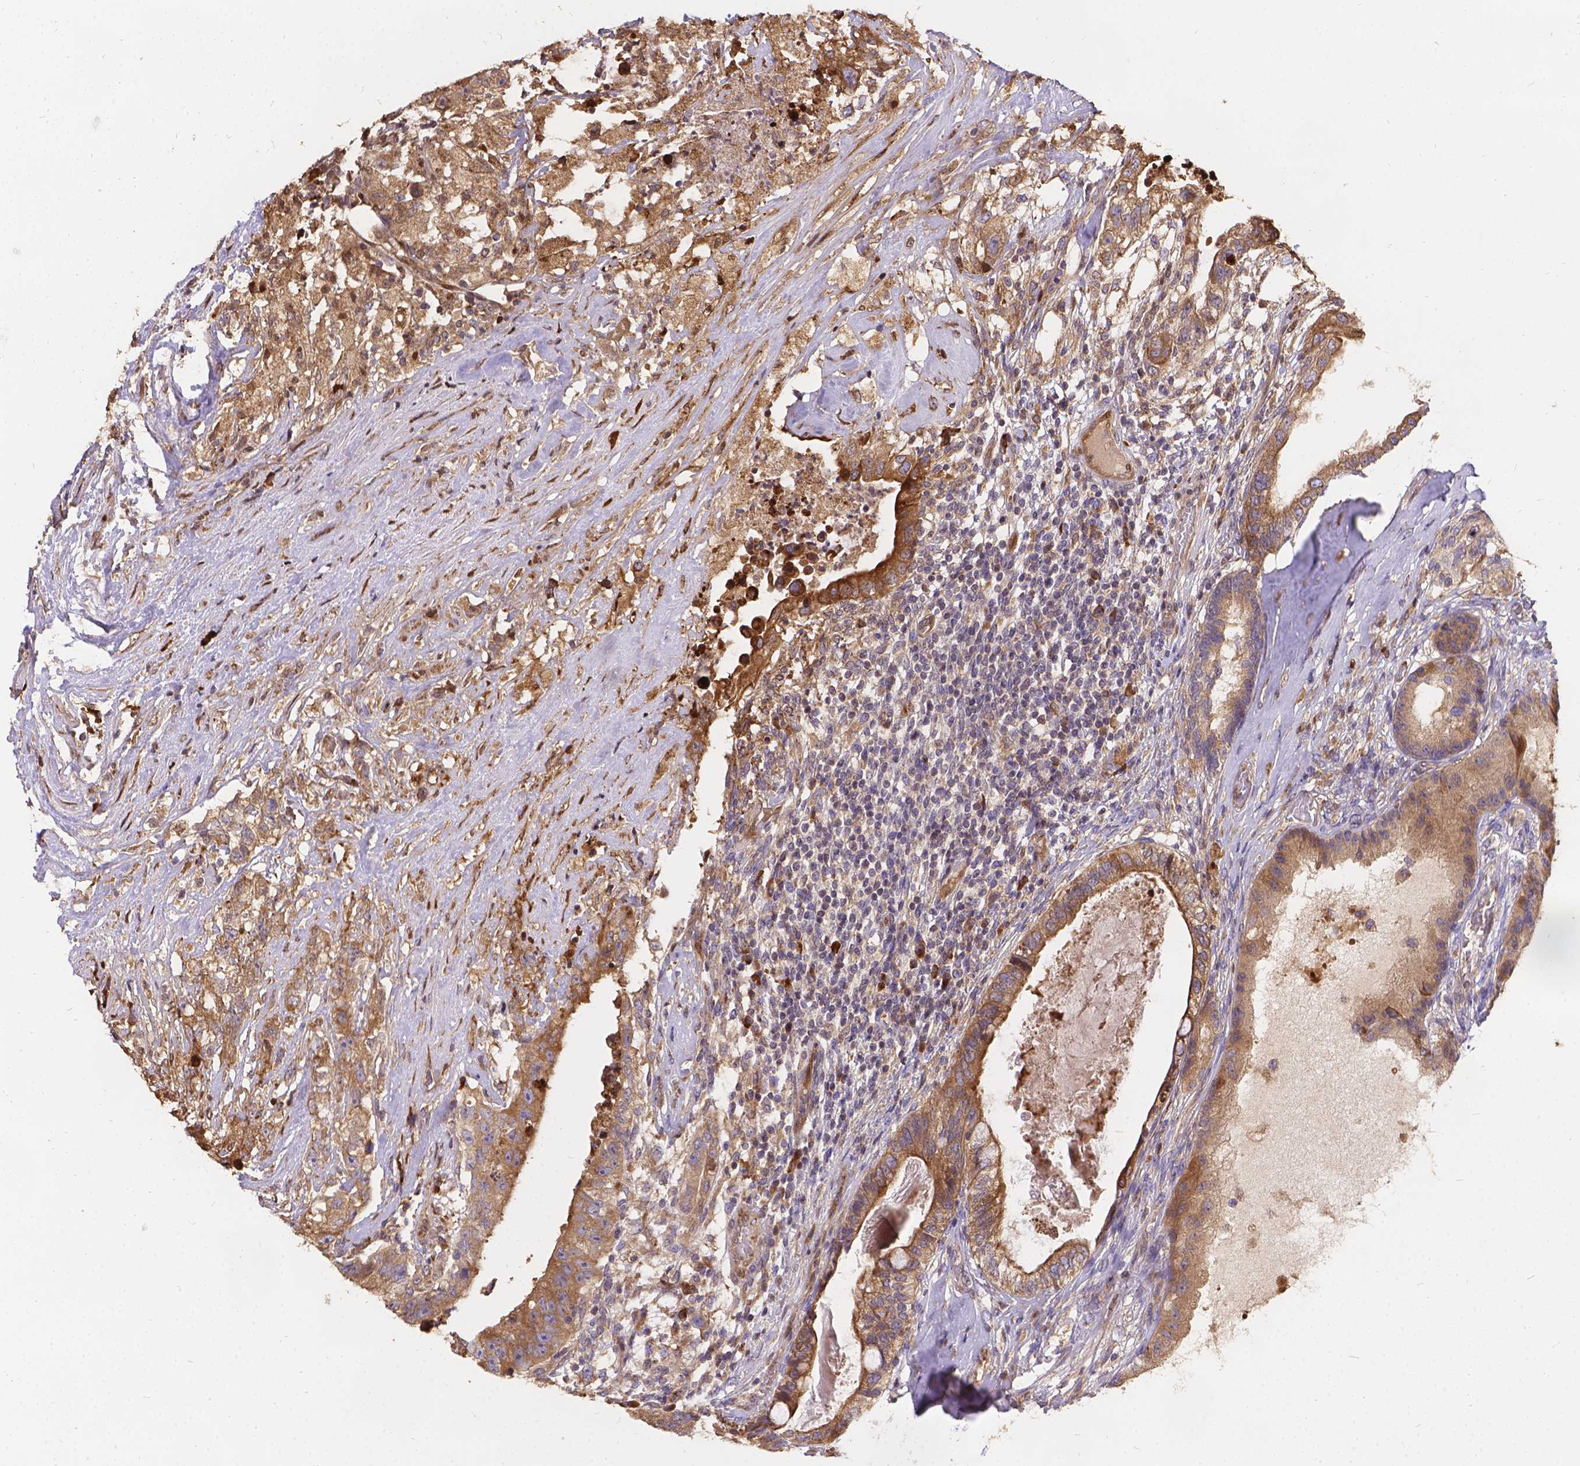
{"staining": {"intensity": "weak", "quantity": ">75%", "location": "cytoplasmic/membranous"}, "tissue": "testis cancer", "cell_type": "Tumor cells", "image_type": "cancer", "snomed": [{"axis": "morphology", "description": "Seminoma, NOS"}, {"axis": "morphology", "description": "Carcinoma, Embryonal, NOS"}, {"axis": "topography", "description": "Testis"}], "caption": "The photomicrograph exhibits staining of embryonal carcinoma (testis), revealing weak cytoplasmic/membranous protein expression (brown color) within tumor cells.", "gene": "DENND6A", "patient": {"sex": "male", "age": 41}}